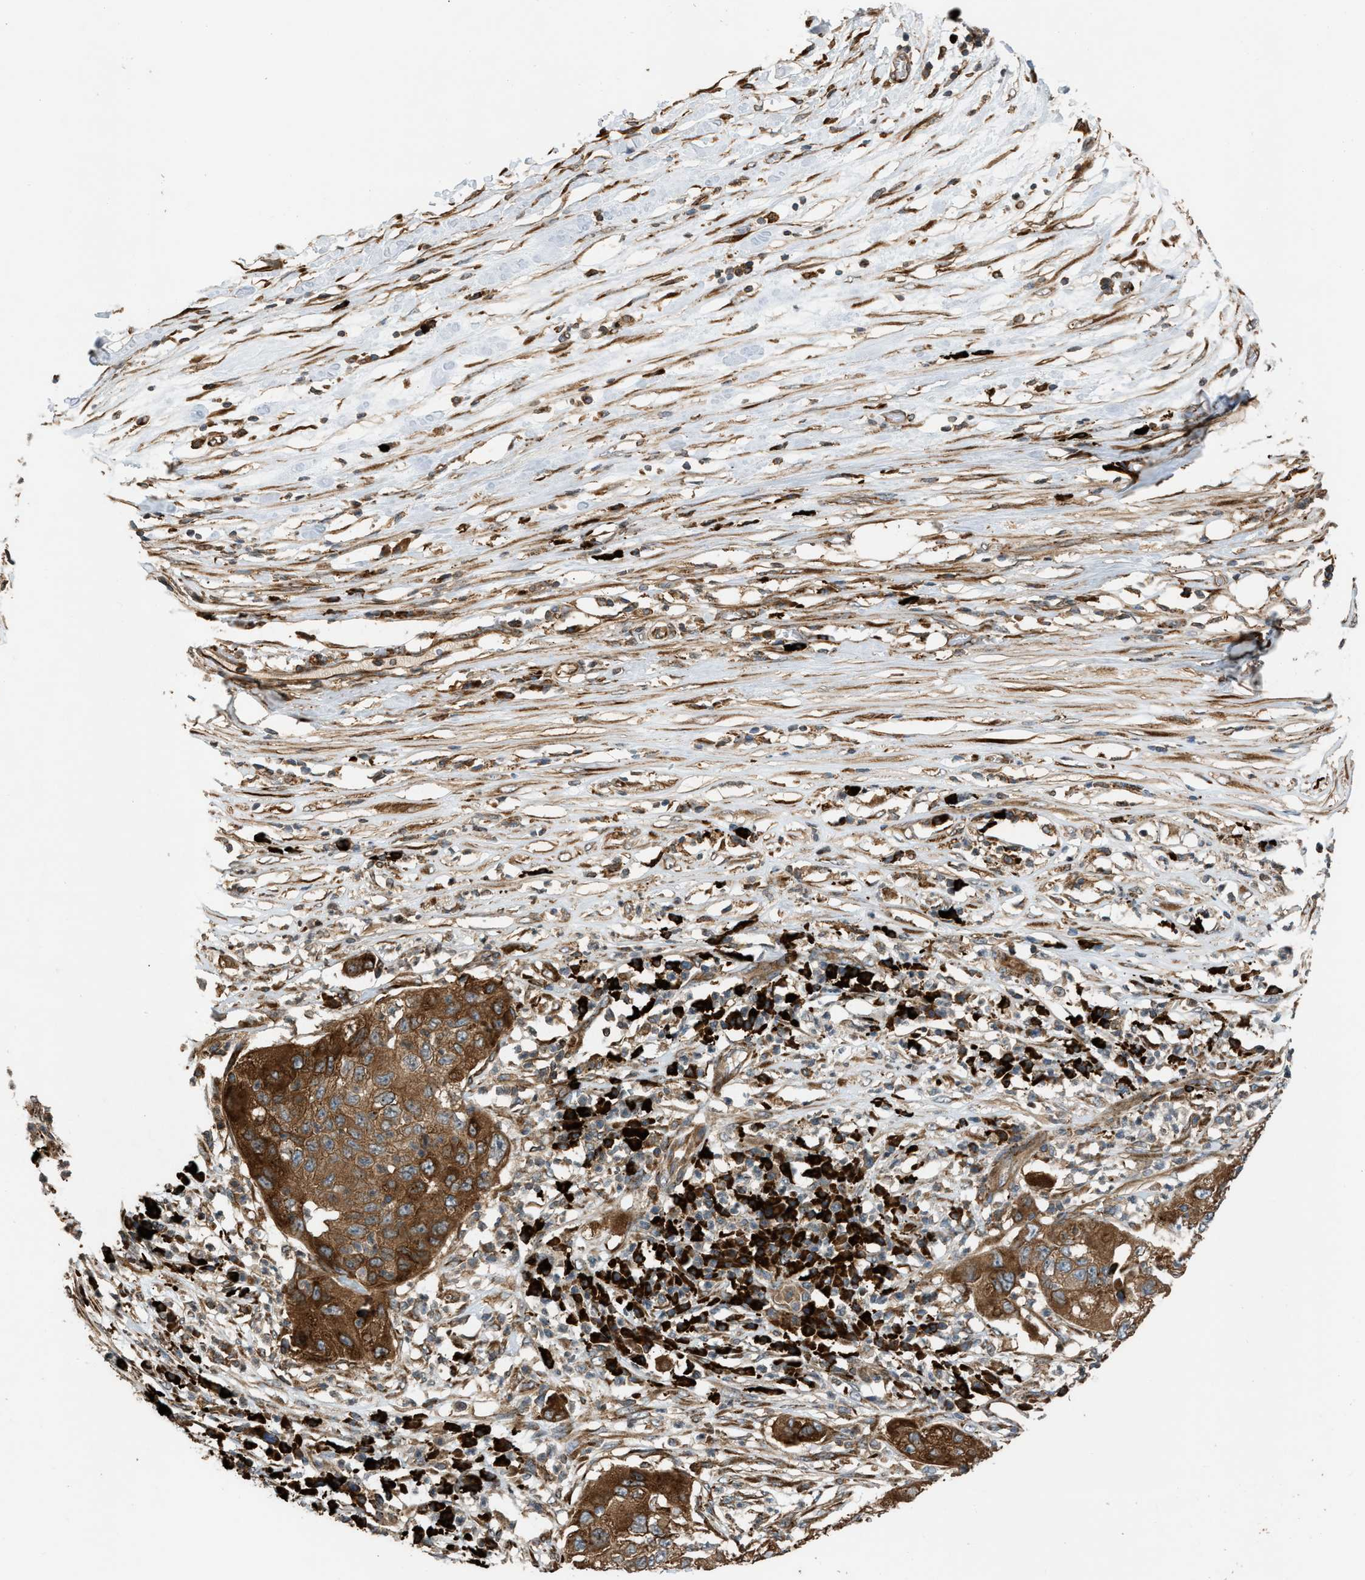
{"staining": {"intensity": "strong", "quantity": ">75%", "location": "cytoplasmic/membranous"}, "tissue": "pancreatic cancer", "cell_type": "Tumor cells", "image_type": "cancer", "snomed": [{"axis": "morphology", "description": "Adenocarcinoma, NOS"}, {"axis": "topography", "description": "Pancreas"}], "caption": "DAB immunohistochemical staining of human adenocarcinoma (pancreatic) shows strong cytoplasmic/membranous protein positivity in about >75% of tumor cells.", "gene": "BAIAP2L1", "patient": {"sex": "female", "age": 78}}